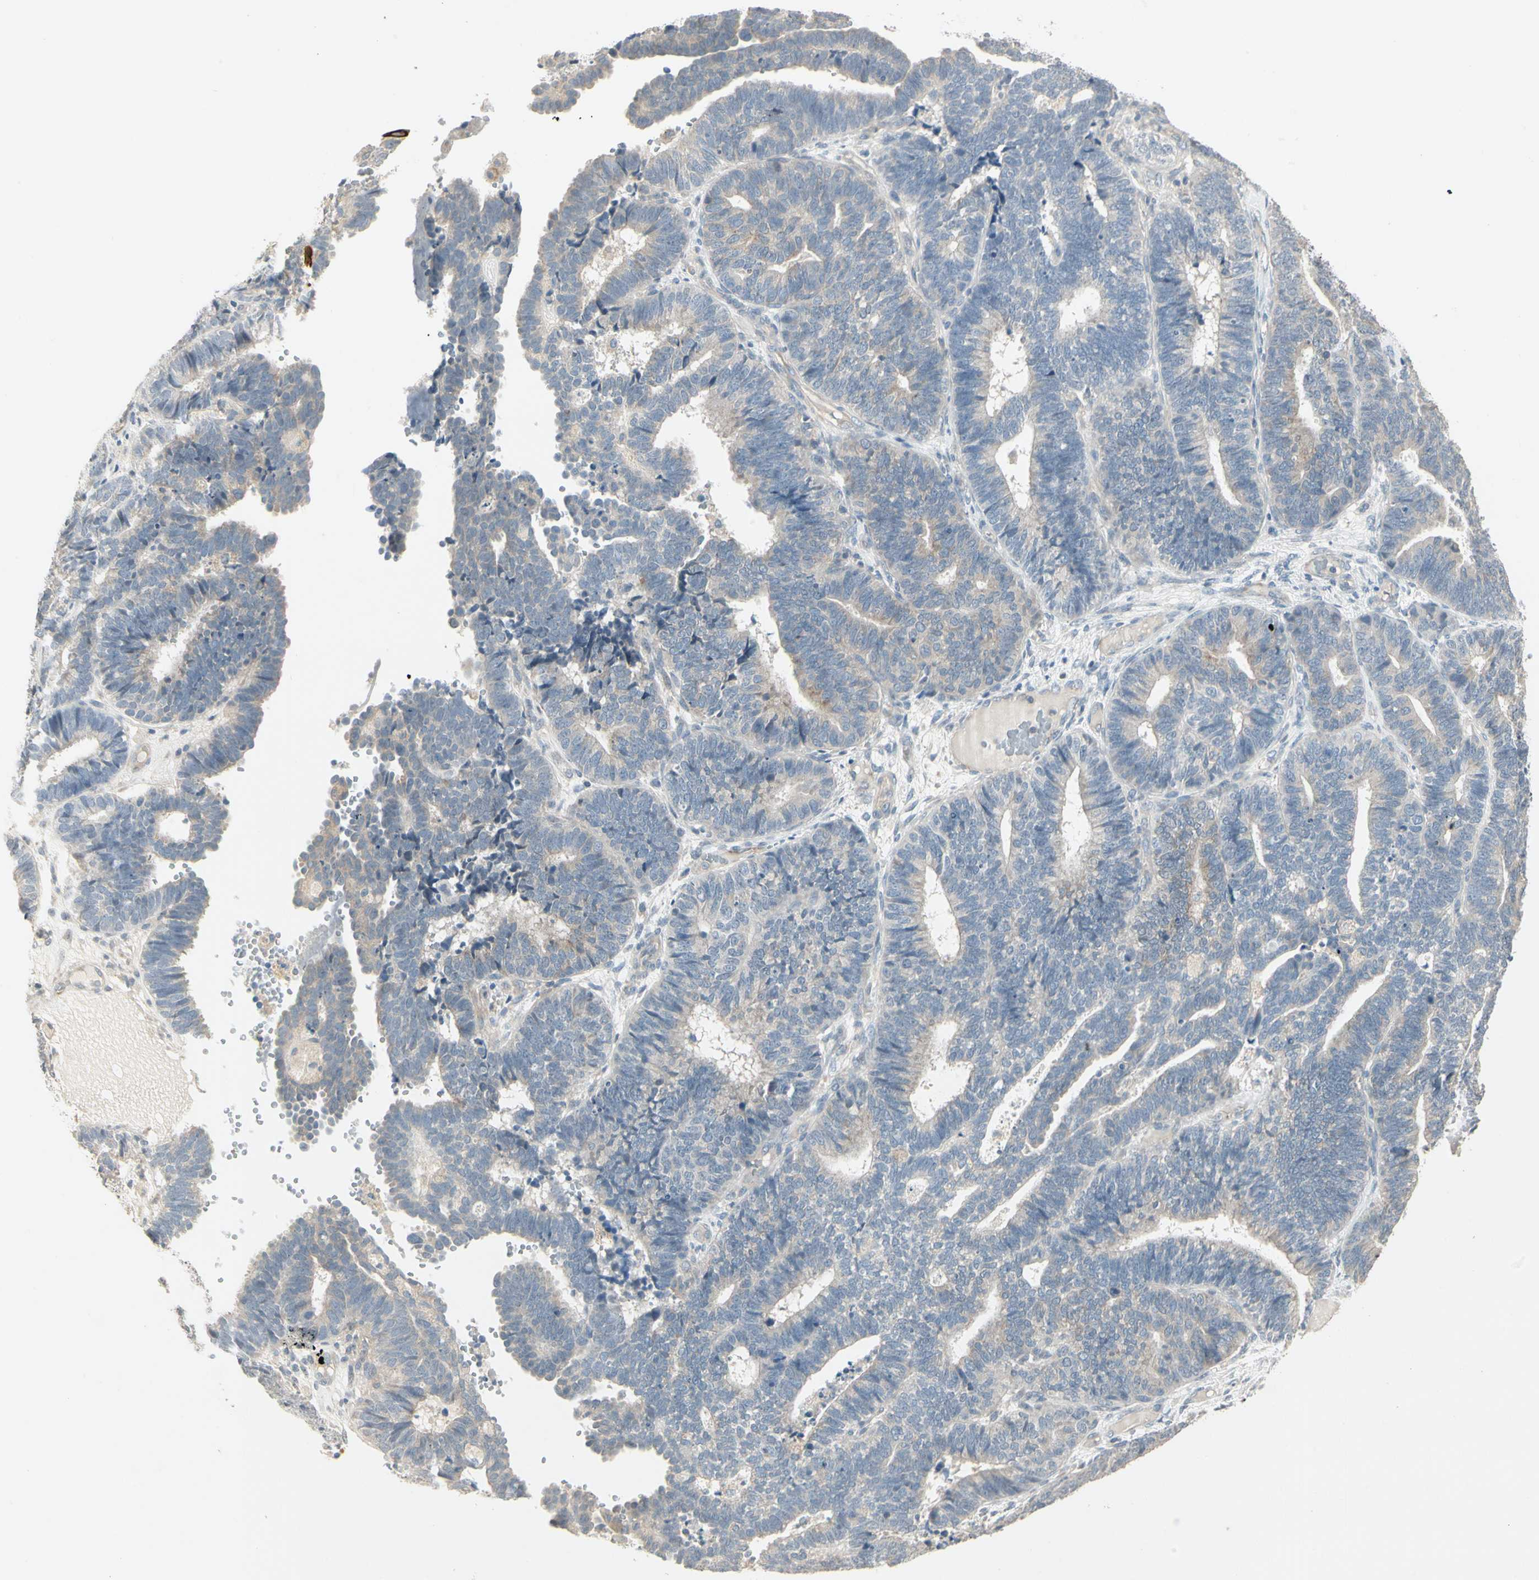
{"staining": {"intensity": "weak", "quantity": "25%-75%", "location": "cytoplasmic/membranous"}, "tissue": "endometrial cancer", "cell_type": "Tumor cells", "image_type": "cancer", "snomed": [{"axis": "morphology", "description": "Adenocarcinoma, NOS"}, {"axis": "topography", "description": "Endometrium"}], "caption": "The immunohistochemical stain highlights weak cytoplasmic/membranous positivity in tumor cells of endometrial cancer tissue. (brown staining indicates protein expression, while blue staining denotes nuclei).", "gene": "ZFP36", "patient": {"sex": "female", "age": 70}}